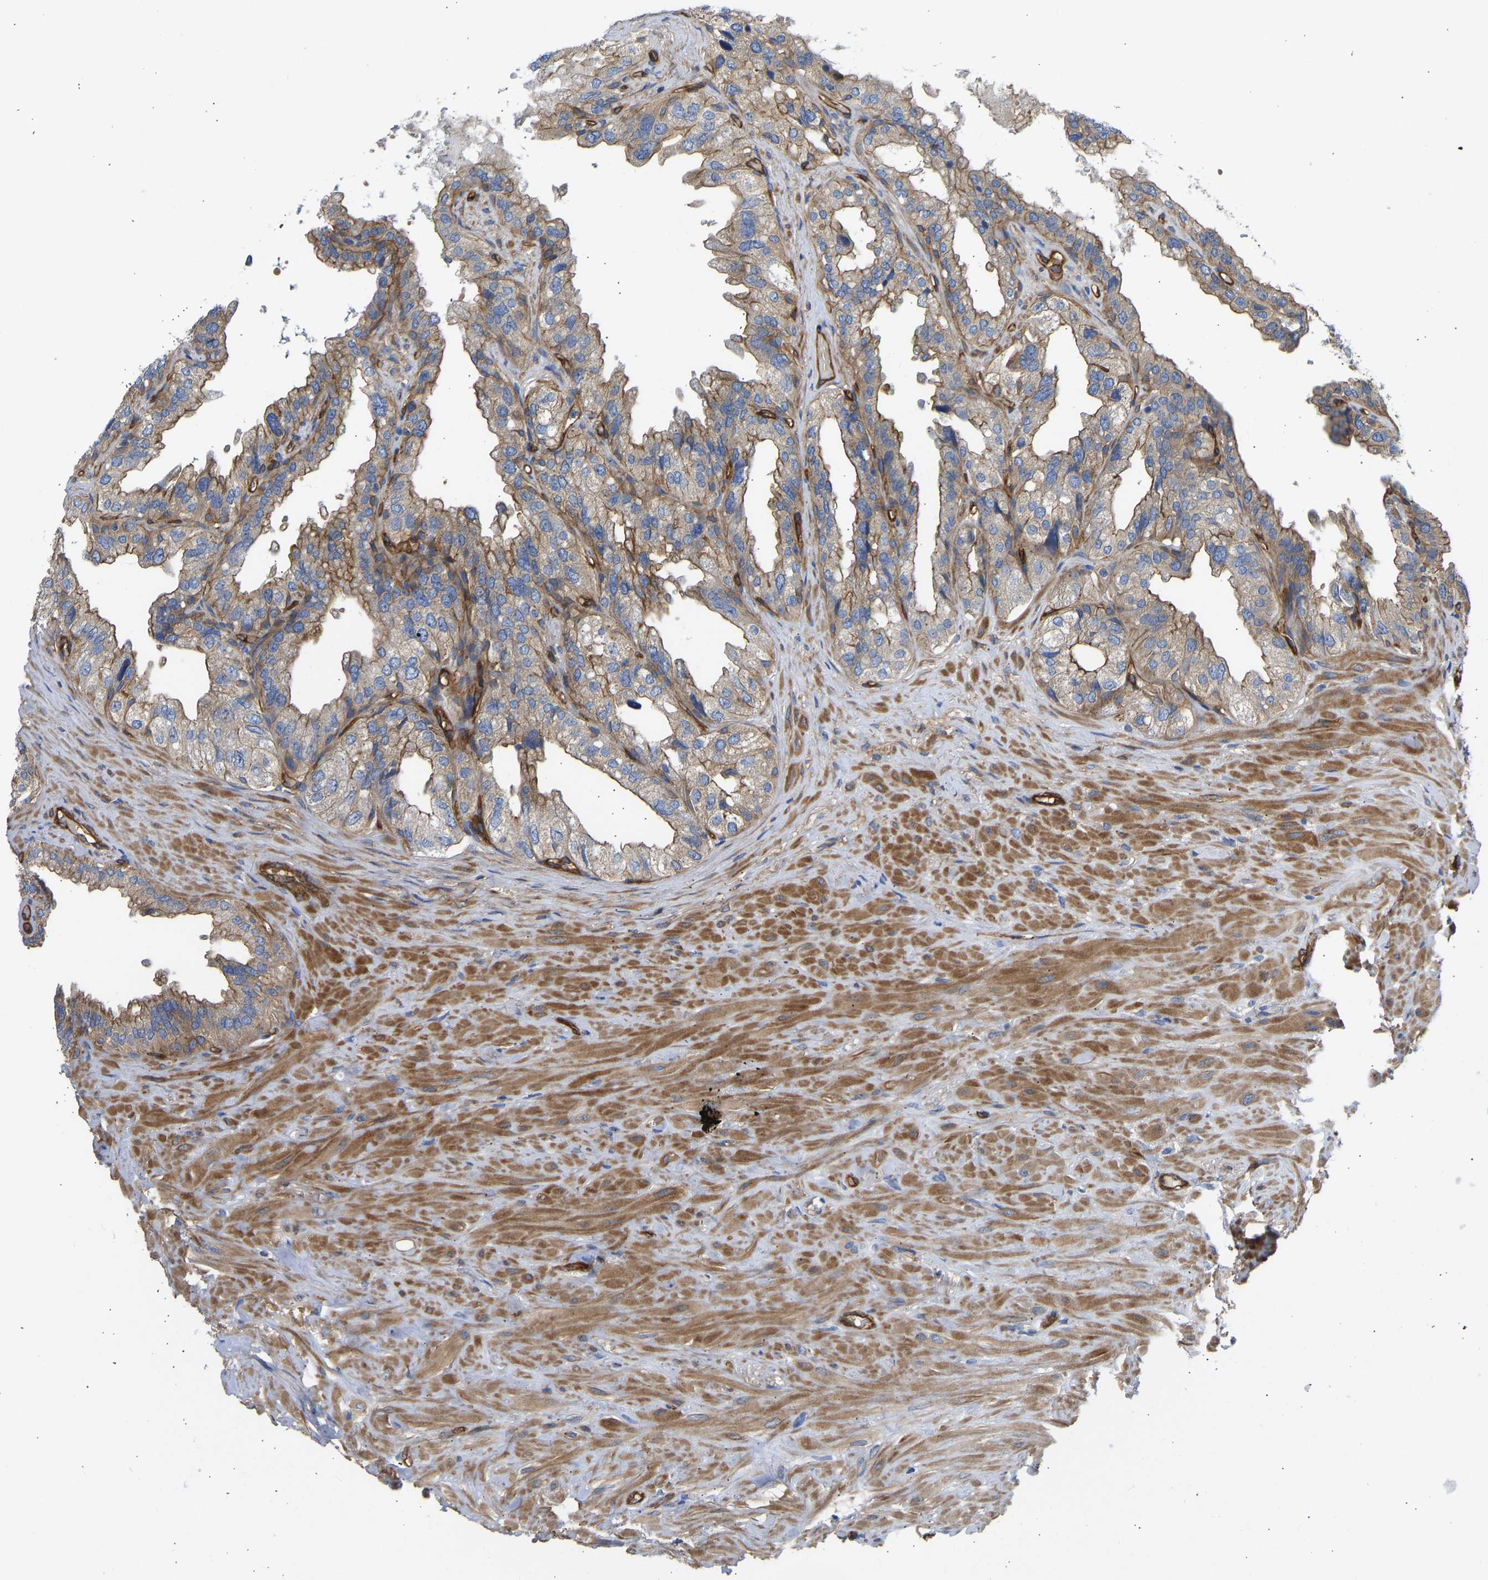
{"staining": {"intensity": "moderate", "quantity": ">75%", "location": "cytoplasmic/membranous"}, "tissue": "seminal vesicle", "cell_type": "Glandular cells", "image_type": "normal", "snomed": [{"axis": "morphology", "description": "Normal tissue, NOS"}, {"axis": "topography", "description": "Seminal veicle"}], "caption": "A high-resolution photomicrograph shows immunohistochemistry (IHC) staining of benign seminal vesicle, which displays moderate cytoplasmic/membranous expression in about >75% of glandular cells. (IHC, brightfield microscopy, high magnification).", "gene": "MYO1C", "patient": {"sex": "male", "age": 68}}